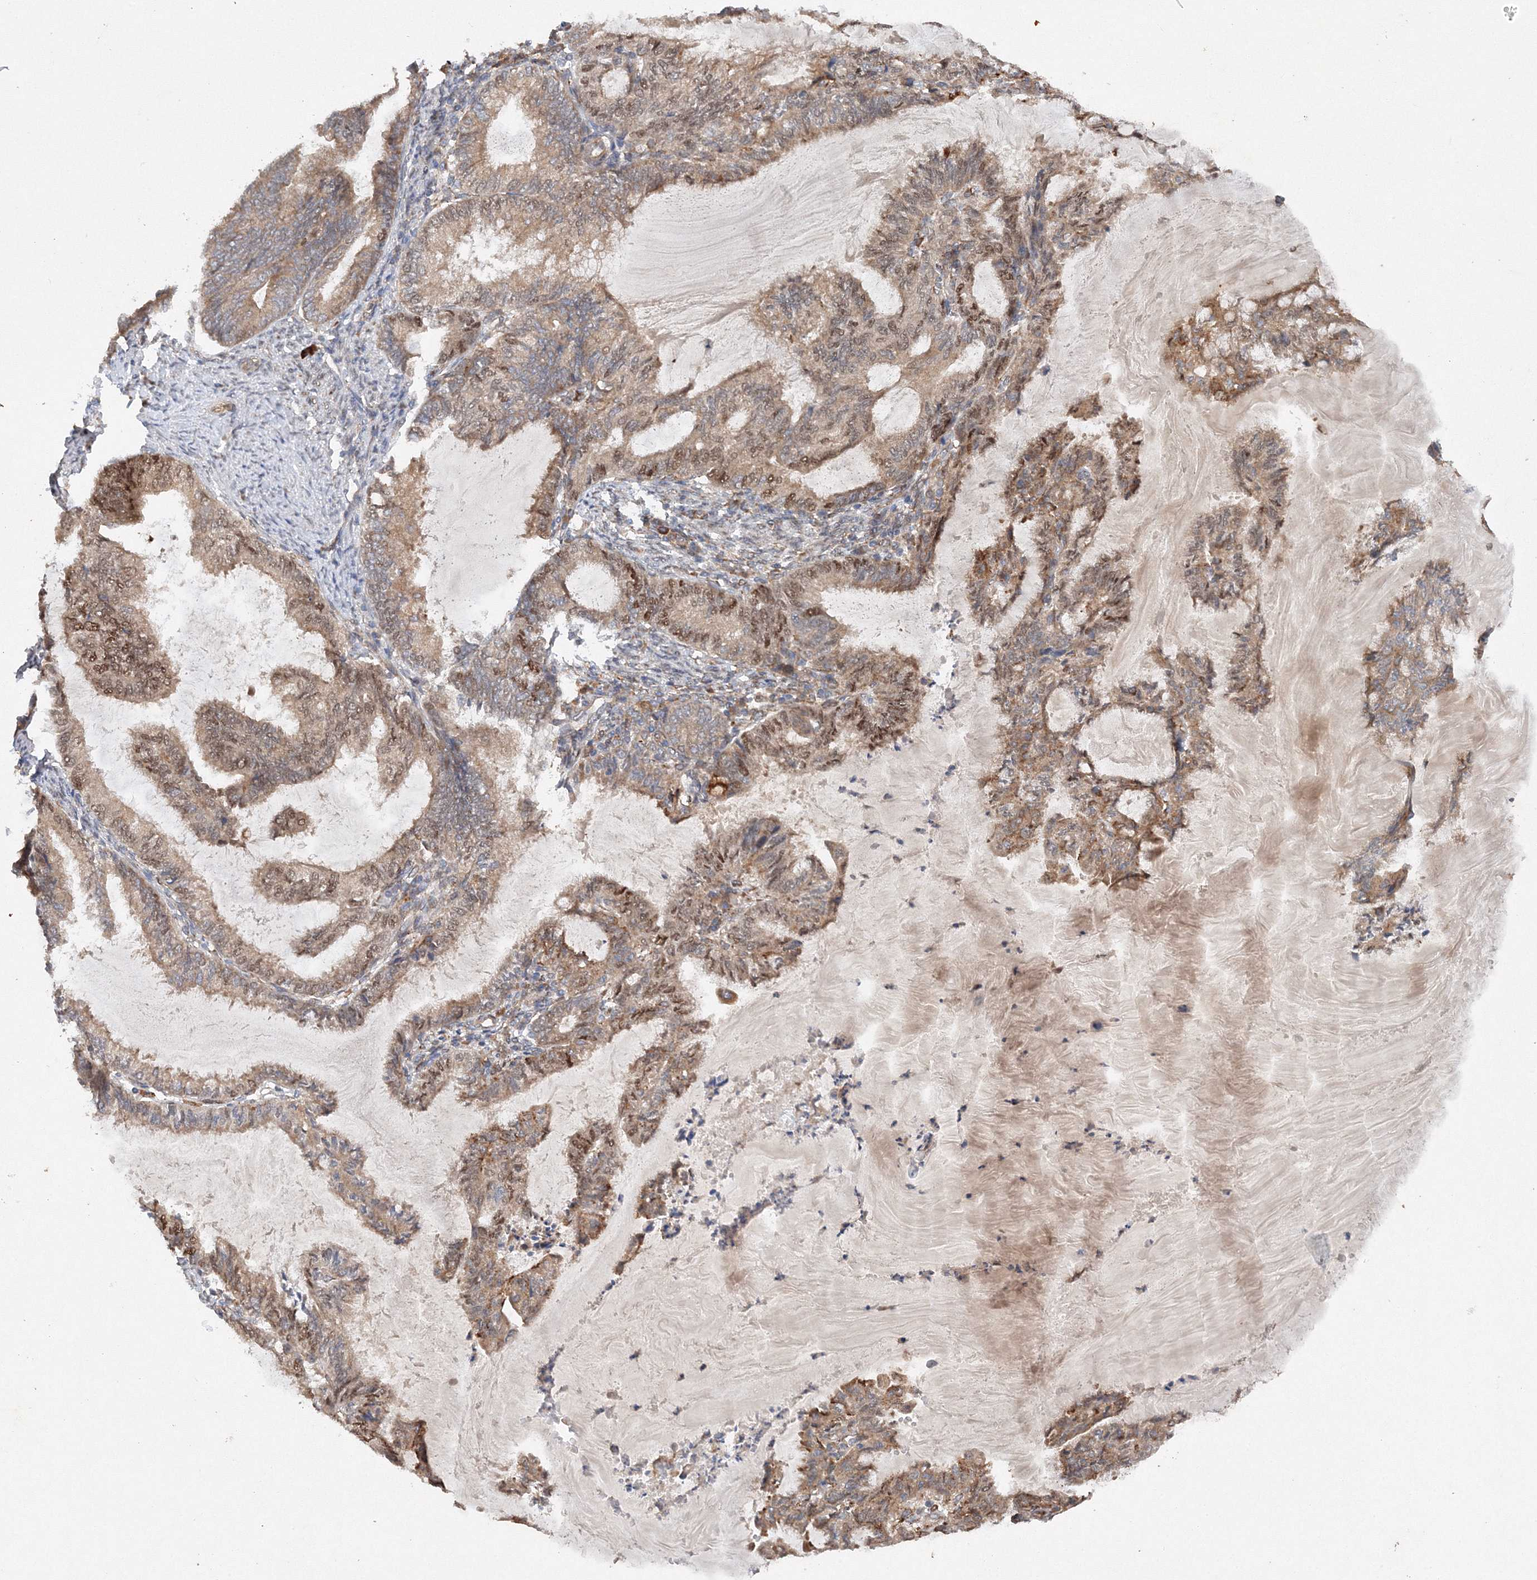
{"staining": {"intensity": "moderate", "quantity": ">75%", "location": "cytoplasmic/membranous,nuclear"}, "tissue": "endometrial cancer", "cell_type": "Tumor cells", "image_type": "cancer", "snomed": [{"axis": "morphology", "description": "Adenocarcinoma, NOS"}, {"axis": "topography", "description": "Endometrium"}], "caption": "The micrograph displays immunohistochemical staining of endometrial adenocarcinoma. There is moderate cytoplasmic/membranous and nuclear expression is identified in approximately >75% of tumor cells.", "gene": "SLC36A1", "patient": {"sex": "female", "age": 86}}